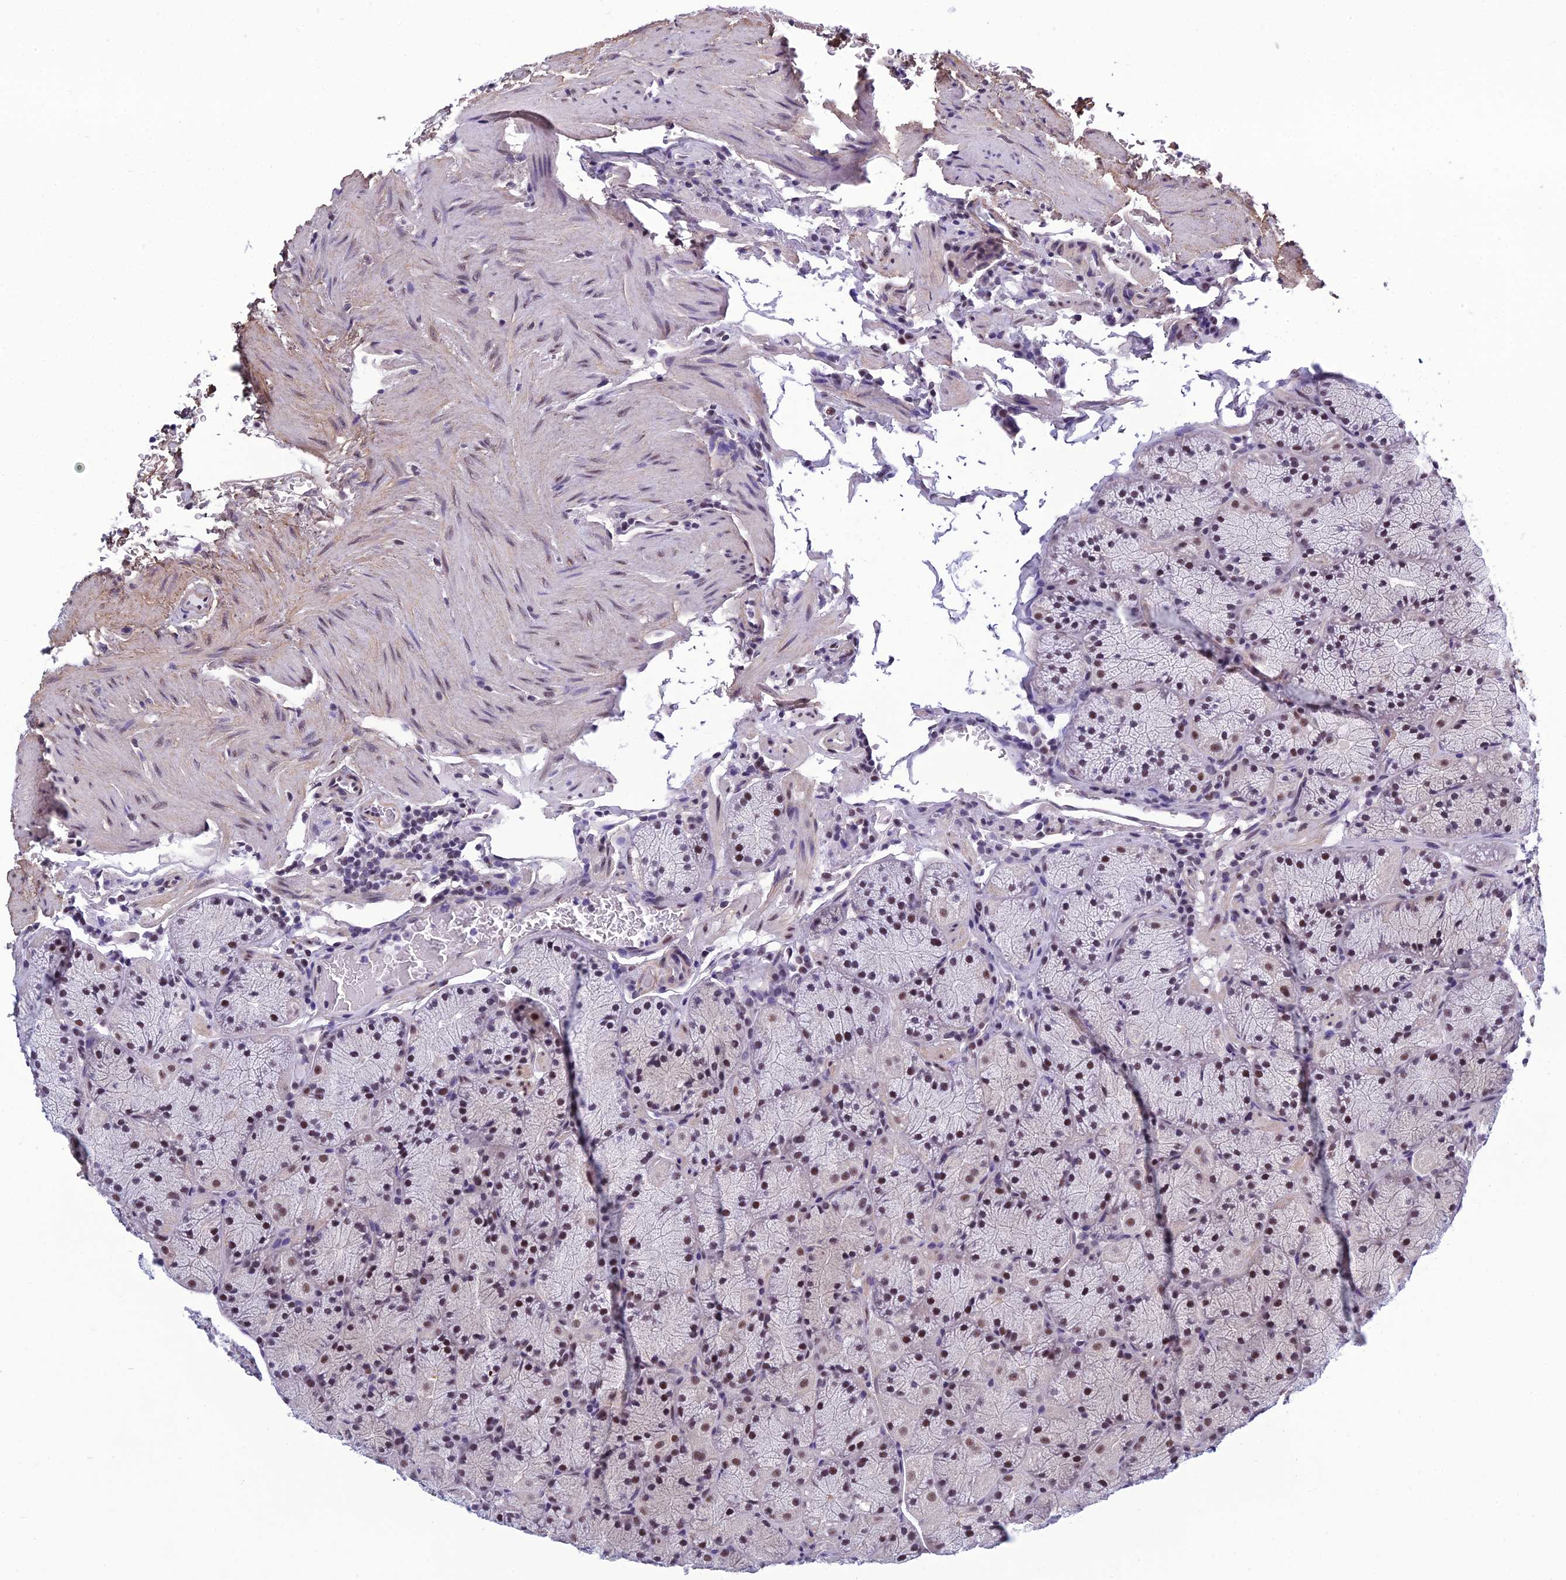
{"staining": {"intensity": "moderate", "quantity": "25%-75%", "location": "nuclear"}, "tissue": "stomach", "cell_type": "Glandular cells", "image_type": "normal", "snomed": [{"axis": "morphology", "description": "Normal tissue, NOS"}, {"axis": "topography", "description": "Stomach, upper"}, {"axis": "topography", "description": "Stomach, lower"}], "caption": "This is an image of IHC staining of benign stomach, which shows moderate expression in the nuclear of glandular cells.", "gene": "RSRC1", "patient": {"sex": "male", "age": 80}}